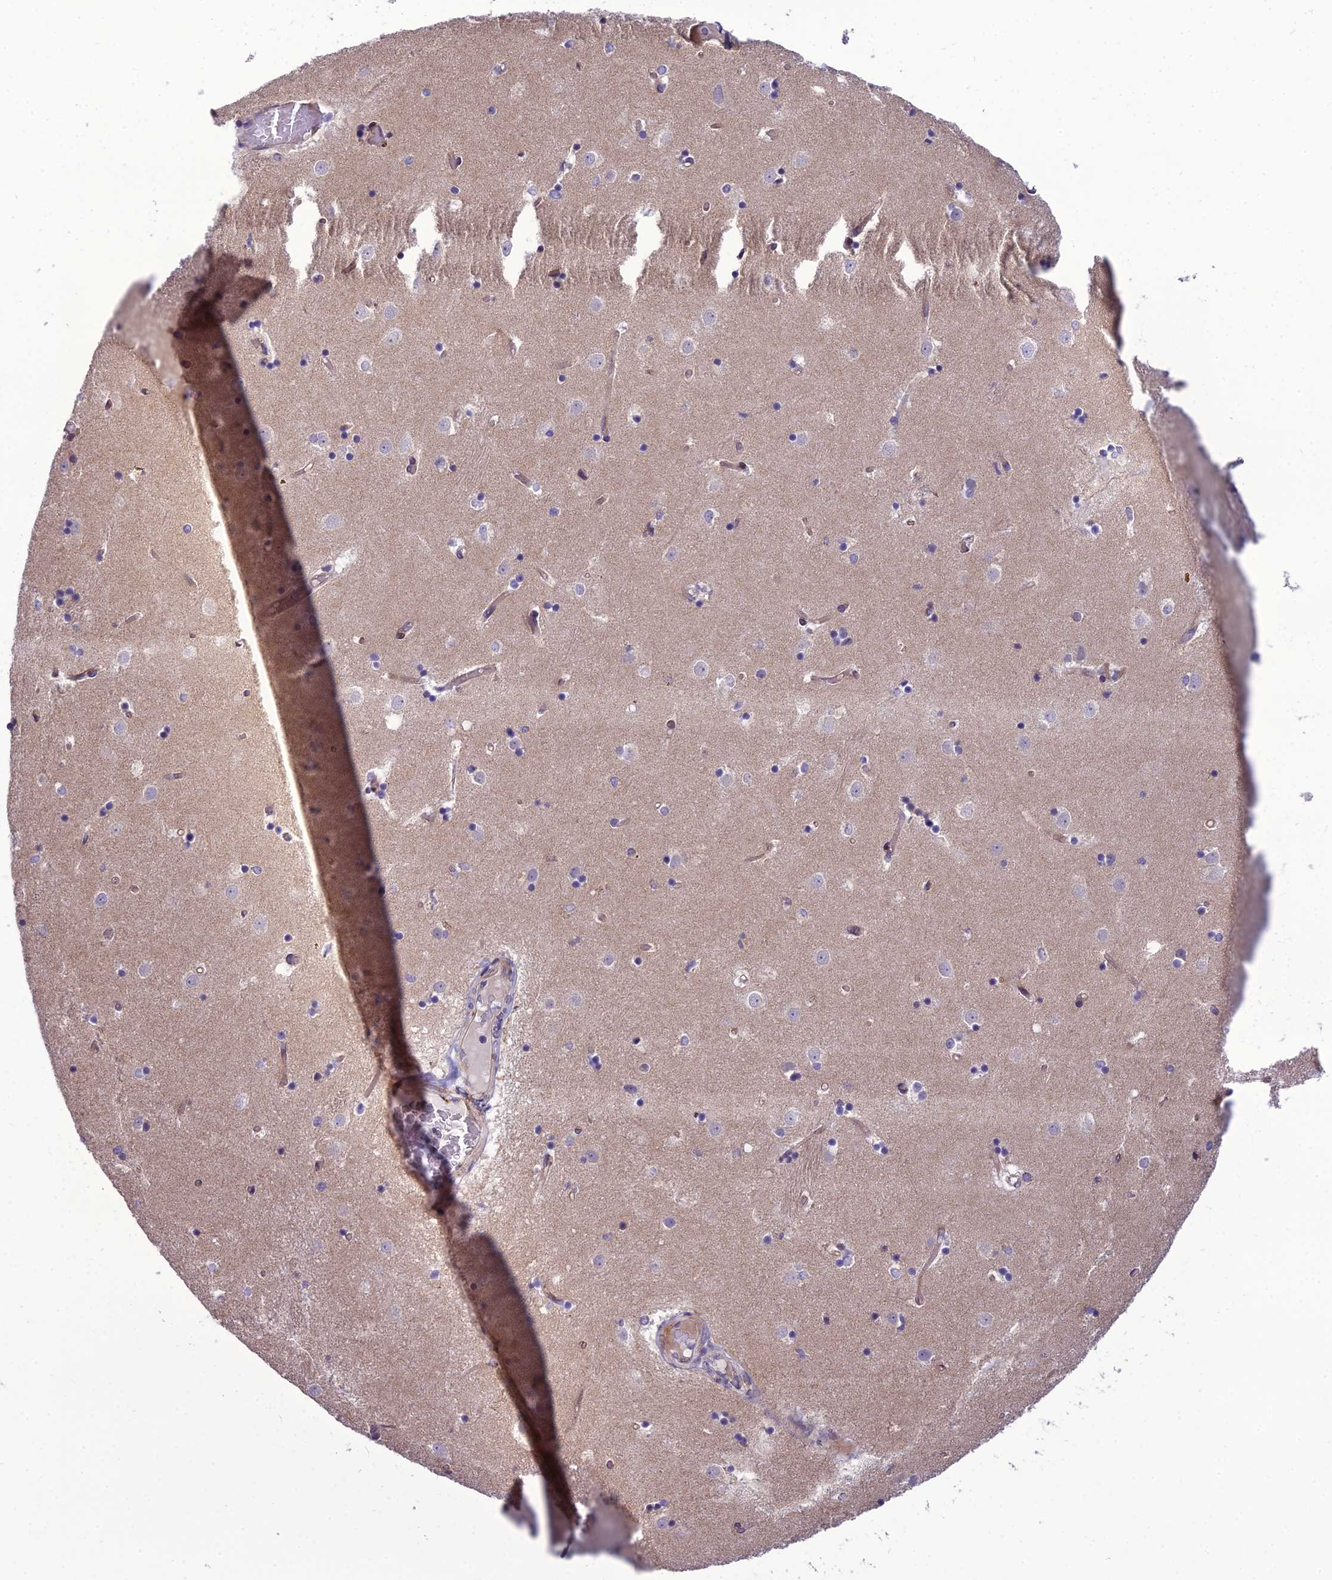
{"staining": {"intensity": "negative", "quantity": "none", "location": "none"}, "tissue": "caudate", "cell_type": "Glial cells", "image_type": "normal", "snomed": [{"axis": "morphology", "description": "Normal tissue, NOS"}, {"axis": "topography", "description": "Lateral ventricle wall"}], "caption": "The photomicrograph reveals no staining of glial cells in normal caudate. Nuclei are stained in blue.", "gene": "NODAL", "patient": {"sex": "female", "age": 52}}